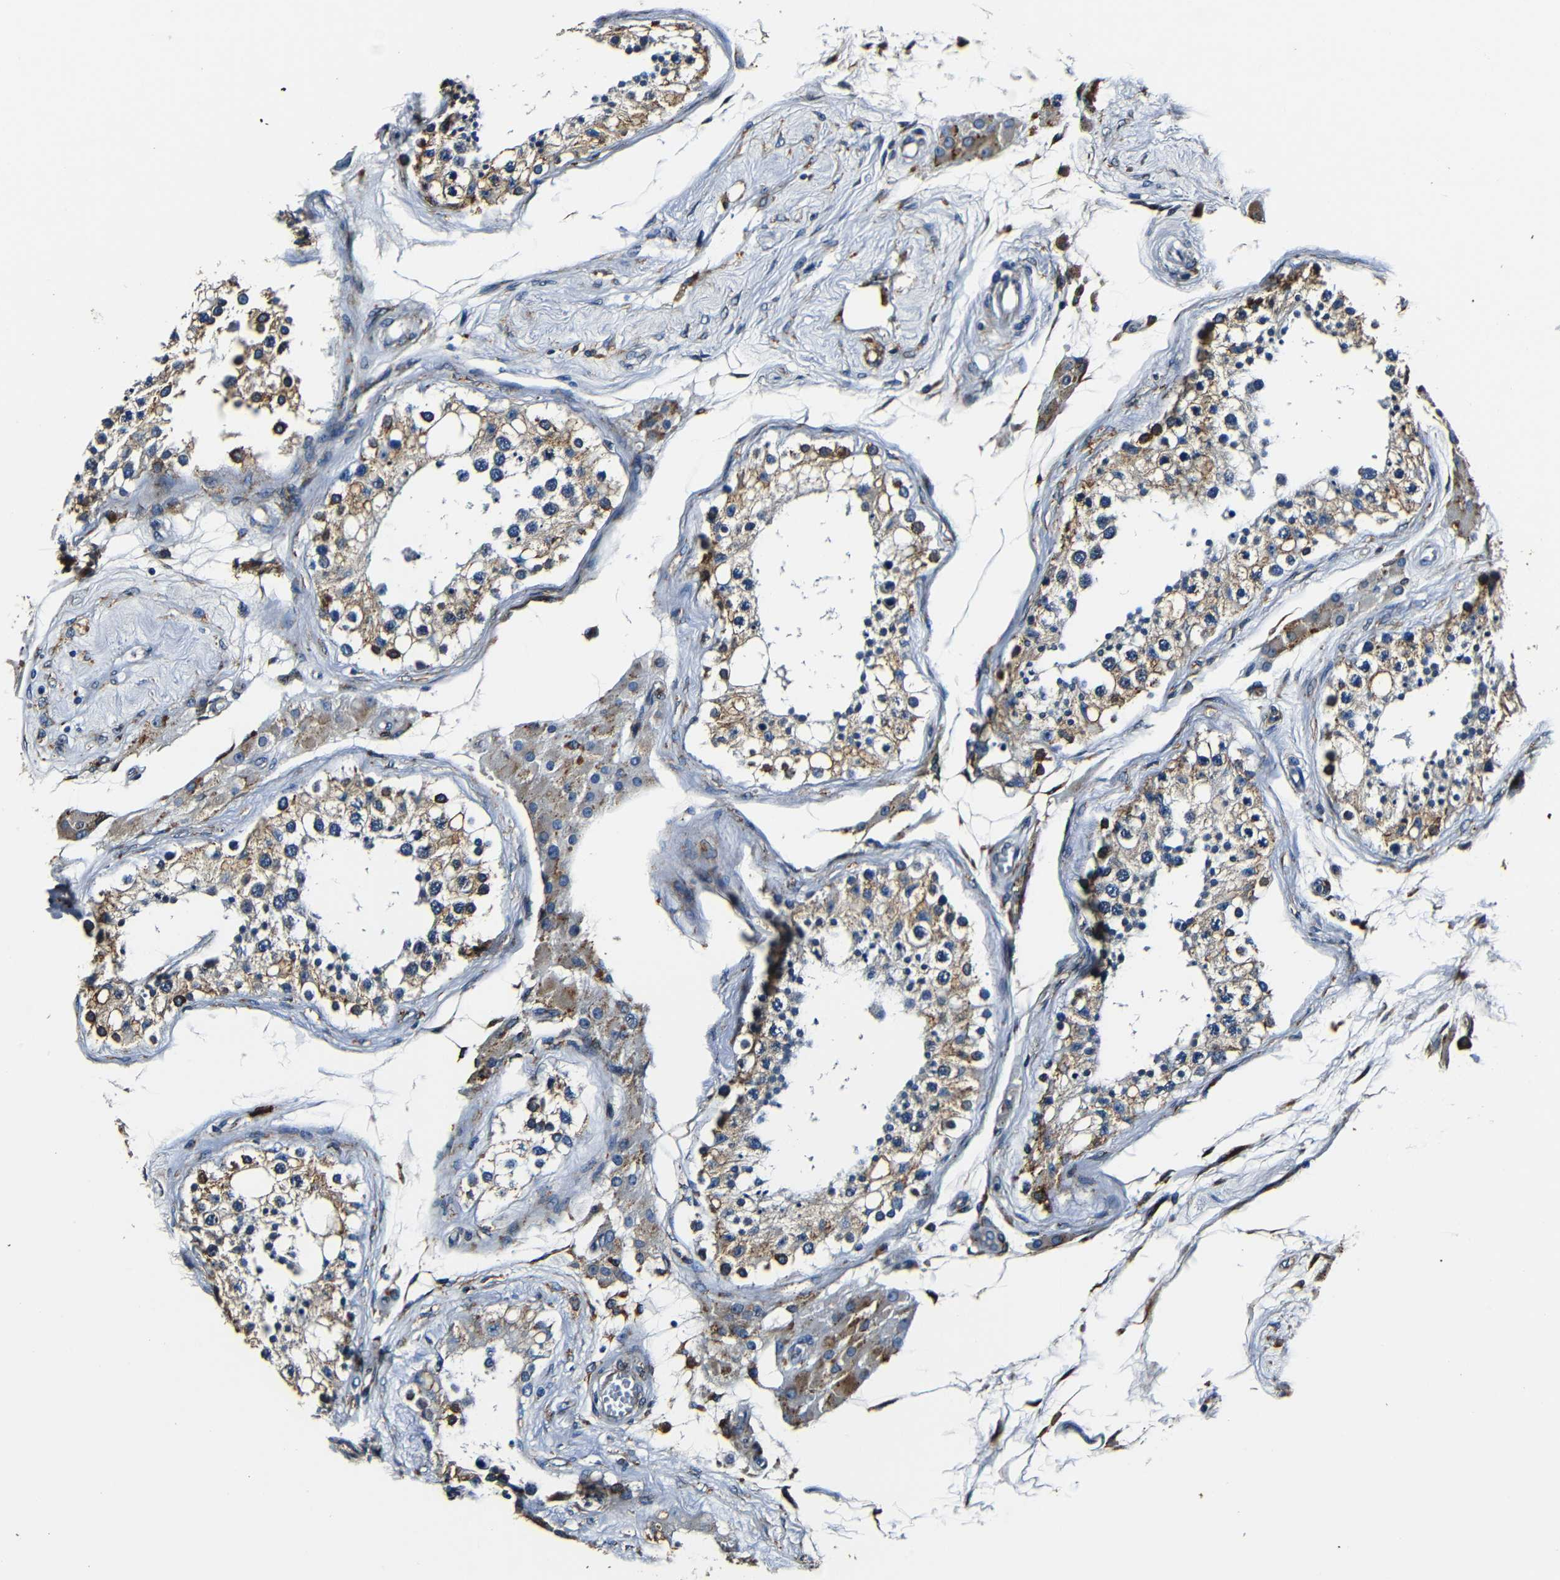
{"staining": {"intensity": "moderate", "quantity": "<25%", "location": "cytoplasmic/membranous"}, "tissue": "testis", "cell_type": "Cells in seminiferous ducts", "image_type": "normal", "snomed": [{"axis": "morphology", "description": "Normal tissue, NOS"}, {"axis": "topography", "description": "Testis"}], "caption": "Protein staining demonstrates moderate cytoplasmic/membranous expression in about <25% of cells in seminiferous ducts in normal testis.", "gene": "RRBP1", "patient": {"sex": "male", "age": 68}}